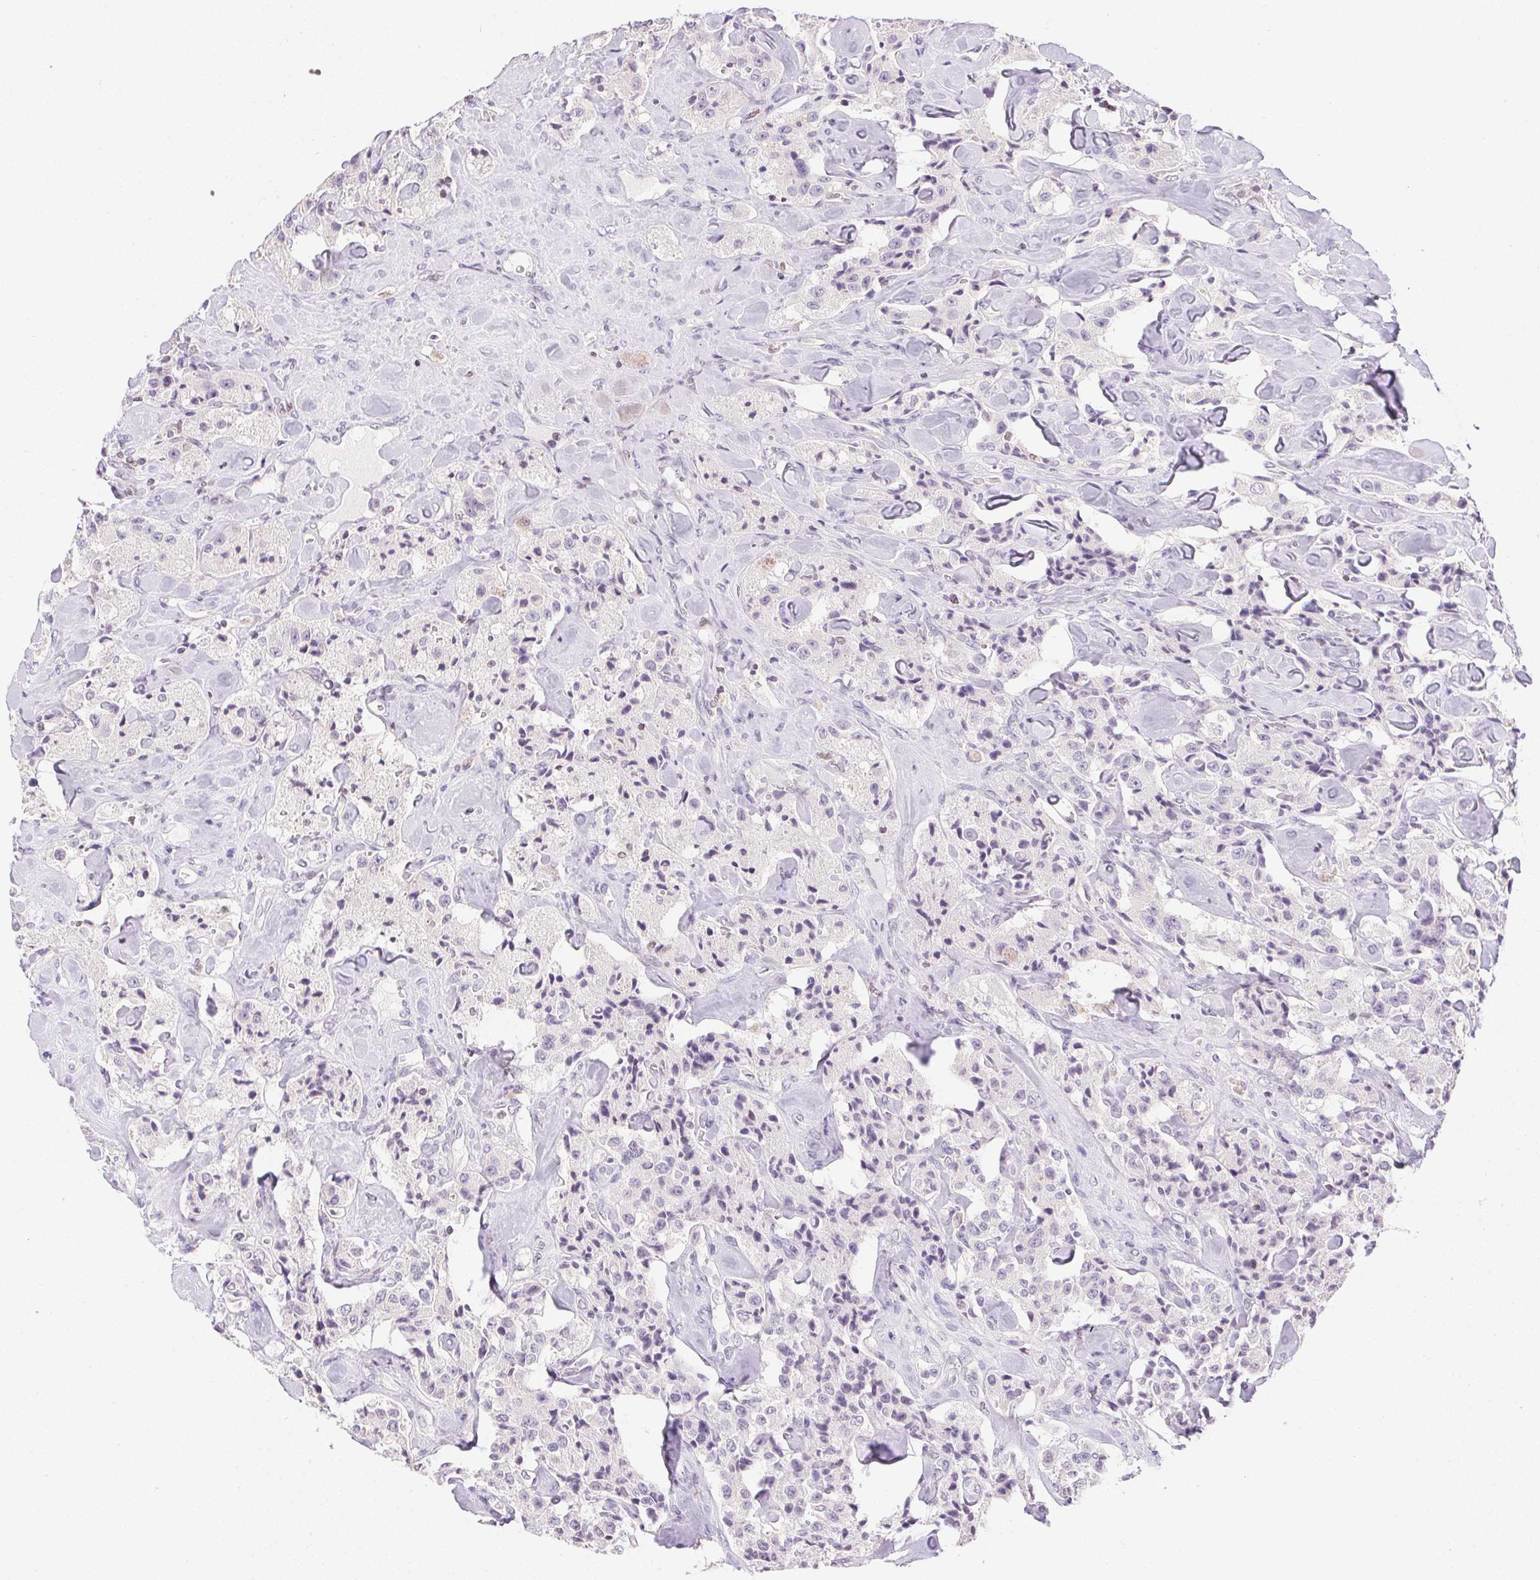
{"staining": {"intensity": "negative", "quantity": "none", "location": "none"}, "tissue": "carcinoid", "cell_type": "Tumor cells", "image_type": "cancer", "snomed": [{"axis": "morphology", "description": "Carcinoid, malignant, NOS"}, {"axis": "topography", "description": "Pancreas"}], "caption": "Immunohistochemistry image of human carcinoid stained for a protein (brown), which demonstrates no positivity in tumor cells.", "gene": "PRL", "patient": {"sex": "male", "age": 41}}